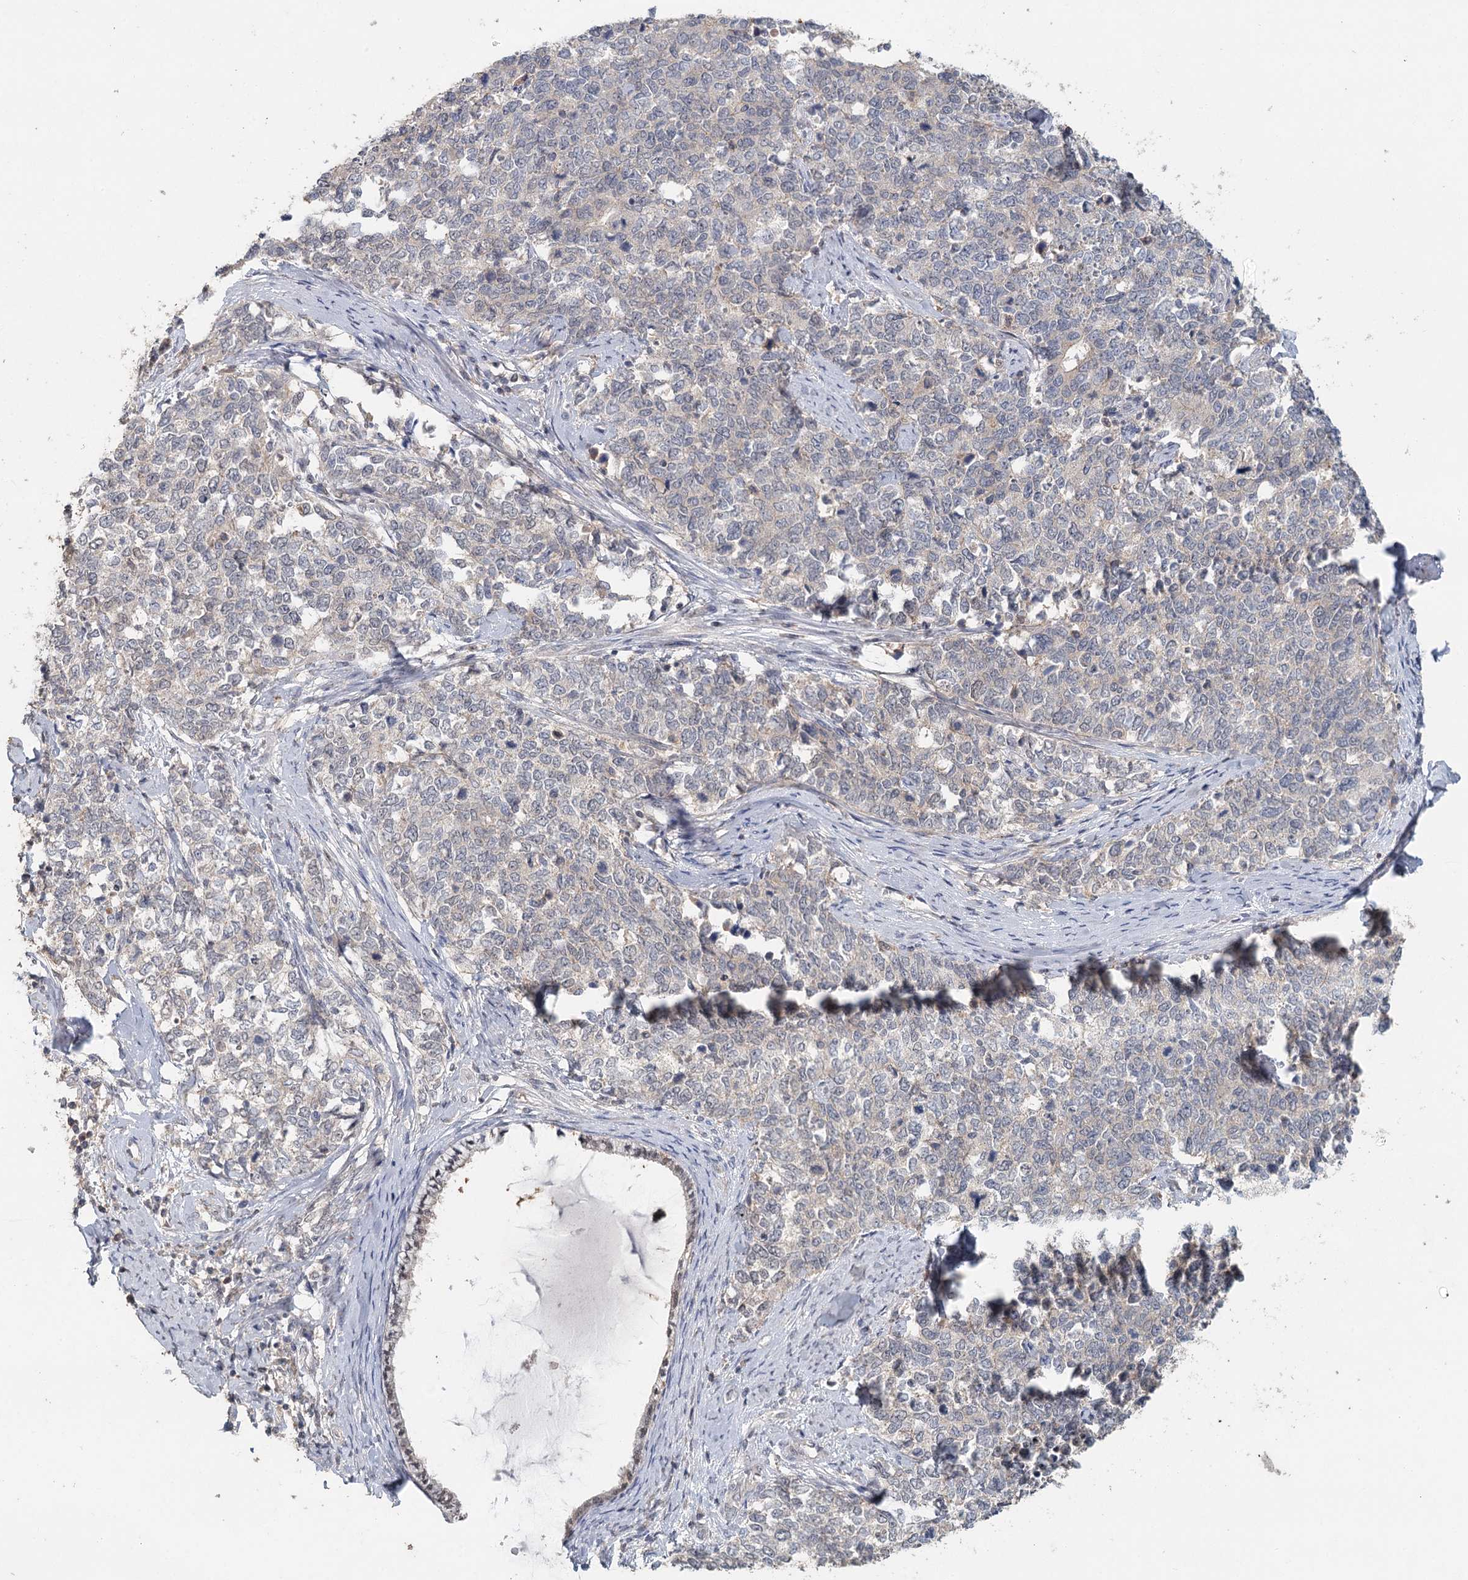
{"staining": {"intensity": "negative", "quantity": "none", "location": "none"}, "tissue": "cervical cancer", "cell_type": "Tumor cells", "image_type": "cancer", "snomed": [{"axis": "morphology", "description": "Squamous cell carcinoma, NOS"}, {"axis": "topography", "description": "Cervix"}], "caption": "IHC micrograph of cervical squamous cell carcinoma stained for a protein (brown), which reveals no positivity in tumor cells.", "gene": "ADK", "patient": {"sex": "female", "age": 63}}